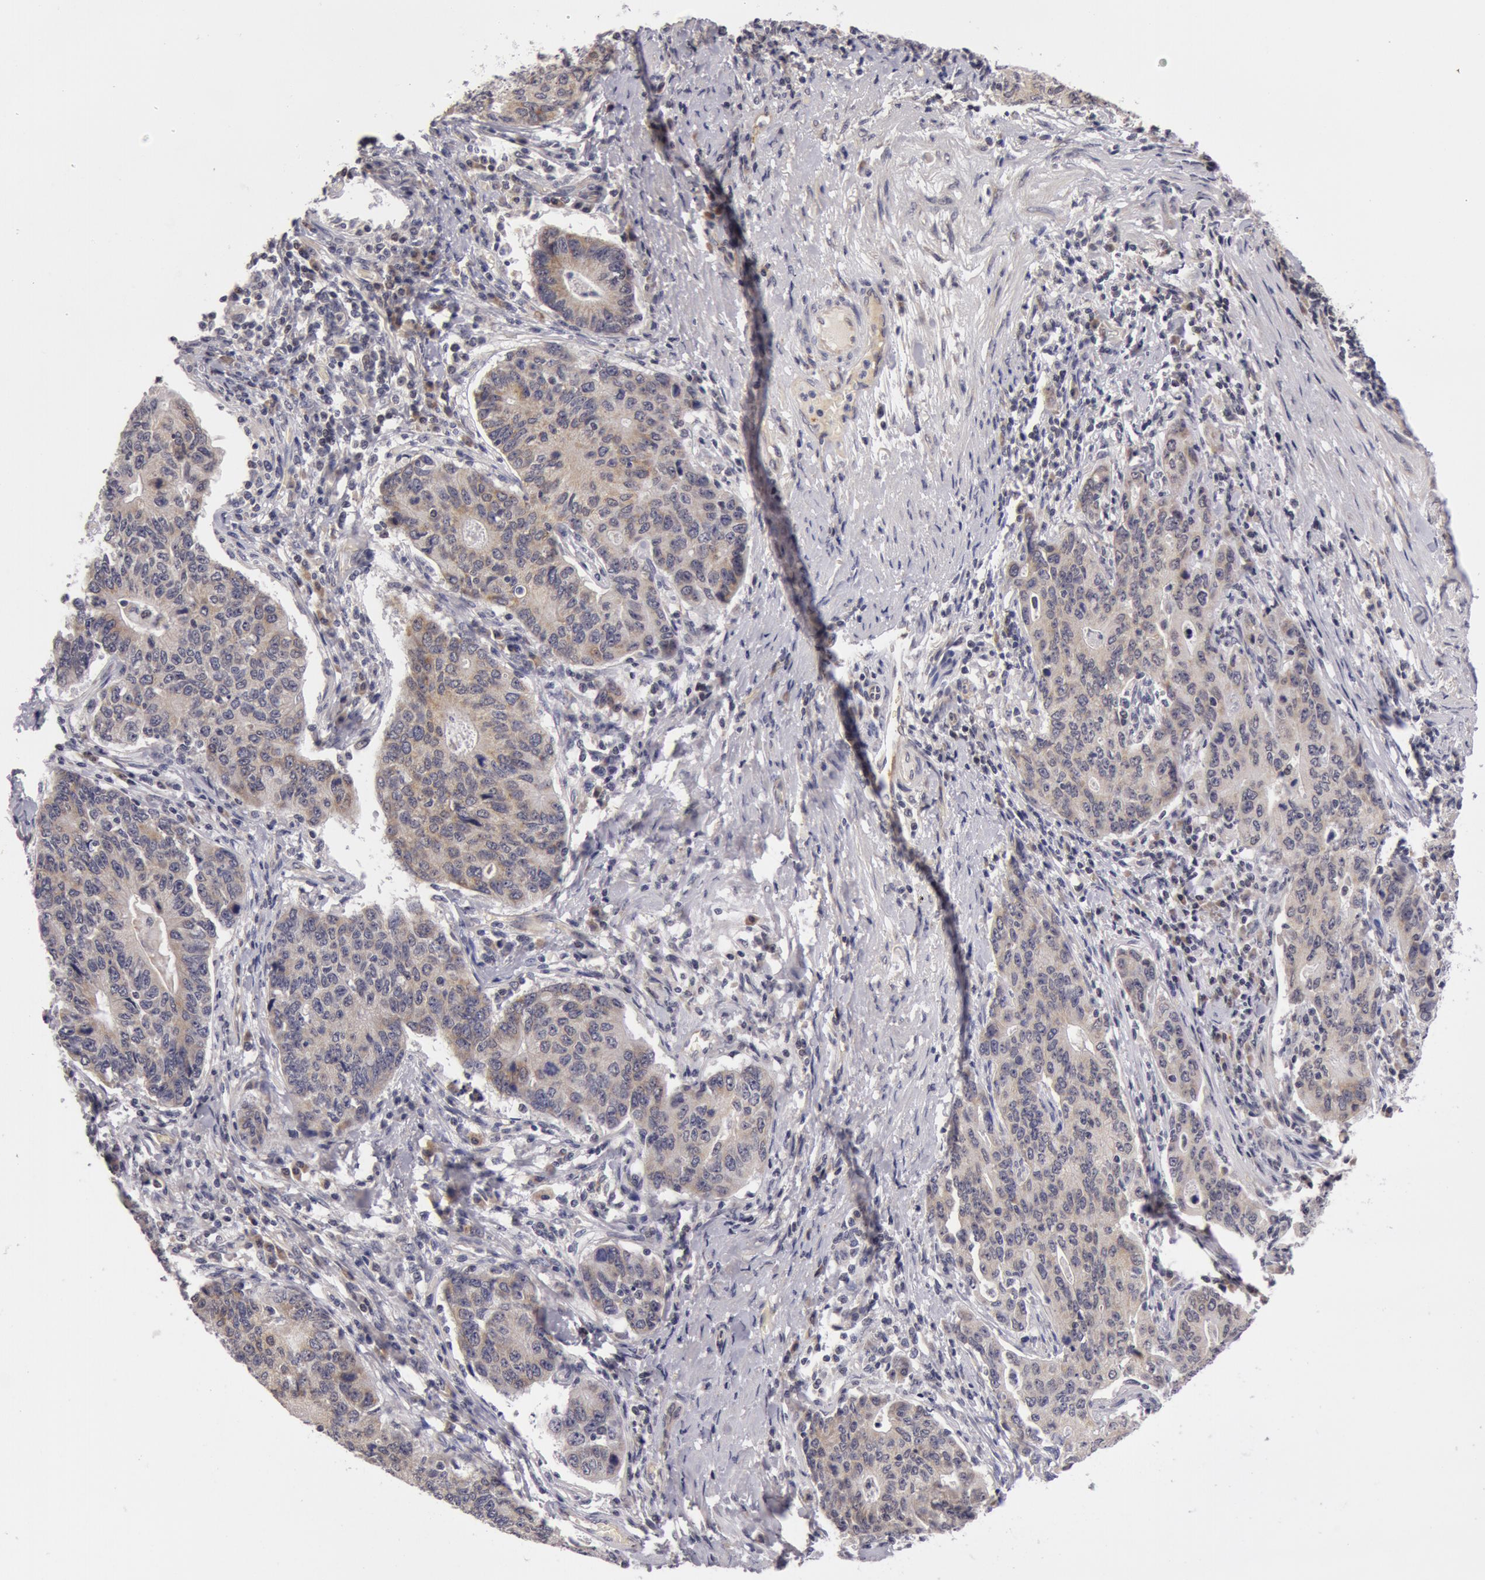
{"staining": {"intensity": "weak", "quantity": "<25%", "location": "cytoplasmic/membranous"}, "tissue": "stomach cancer", "cell_type": "Tumor cells", "image_type": "cancer", "snomed": [{"axis": "morphology", "description": "Adenocarcinoma, NOS"}, {"axis": "topography", "description": "Esophagus"}, {"axis": "topography", "description": "Stomach"}], "caption": "The photomicrograph demonstrates no significant positivity in tumor cells of stomach cancer.", "gene": "SYTL4", "patient": {"sex": "male", "age": 74}}